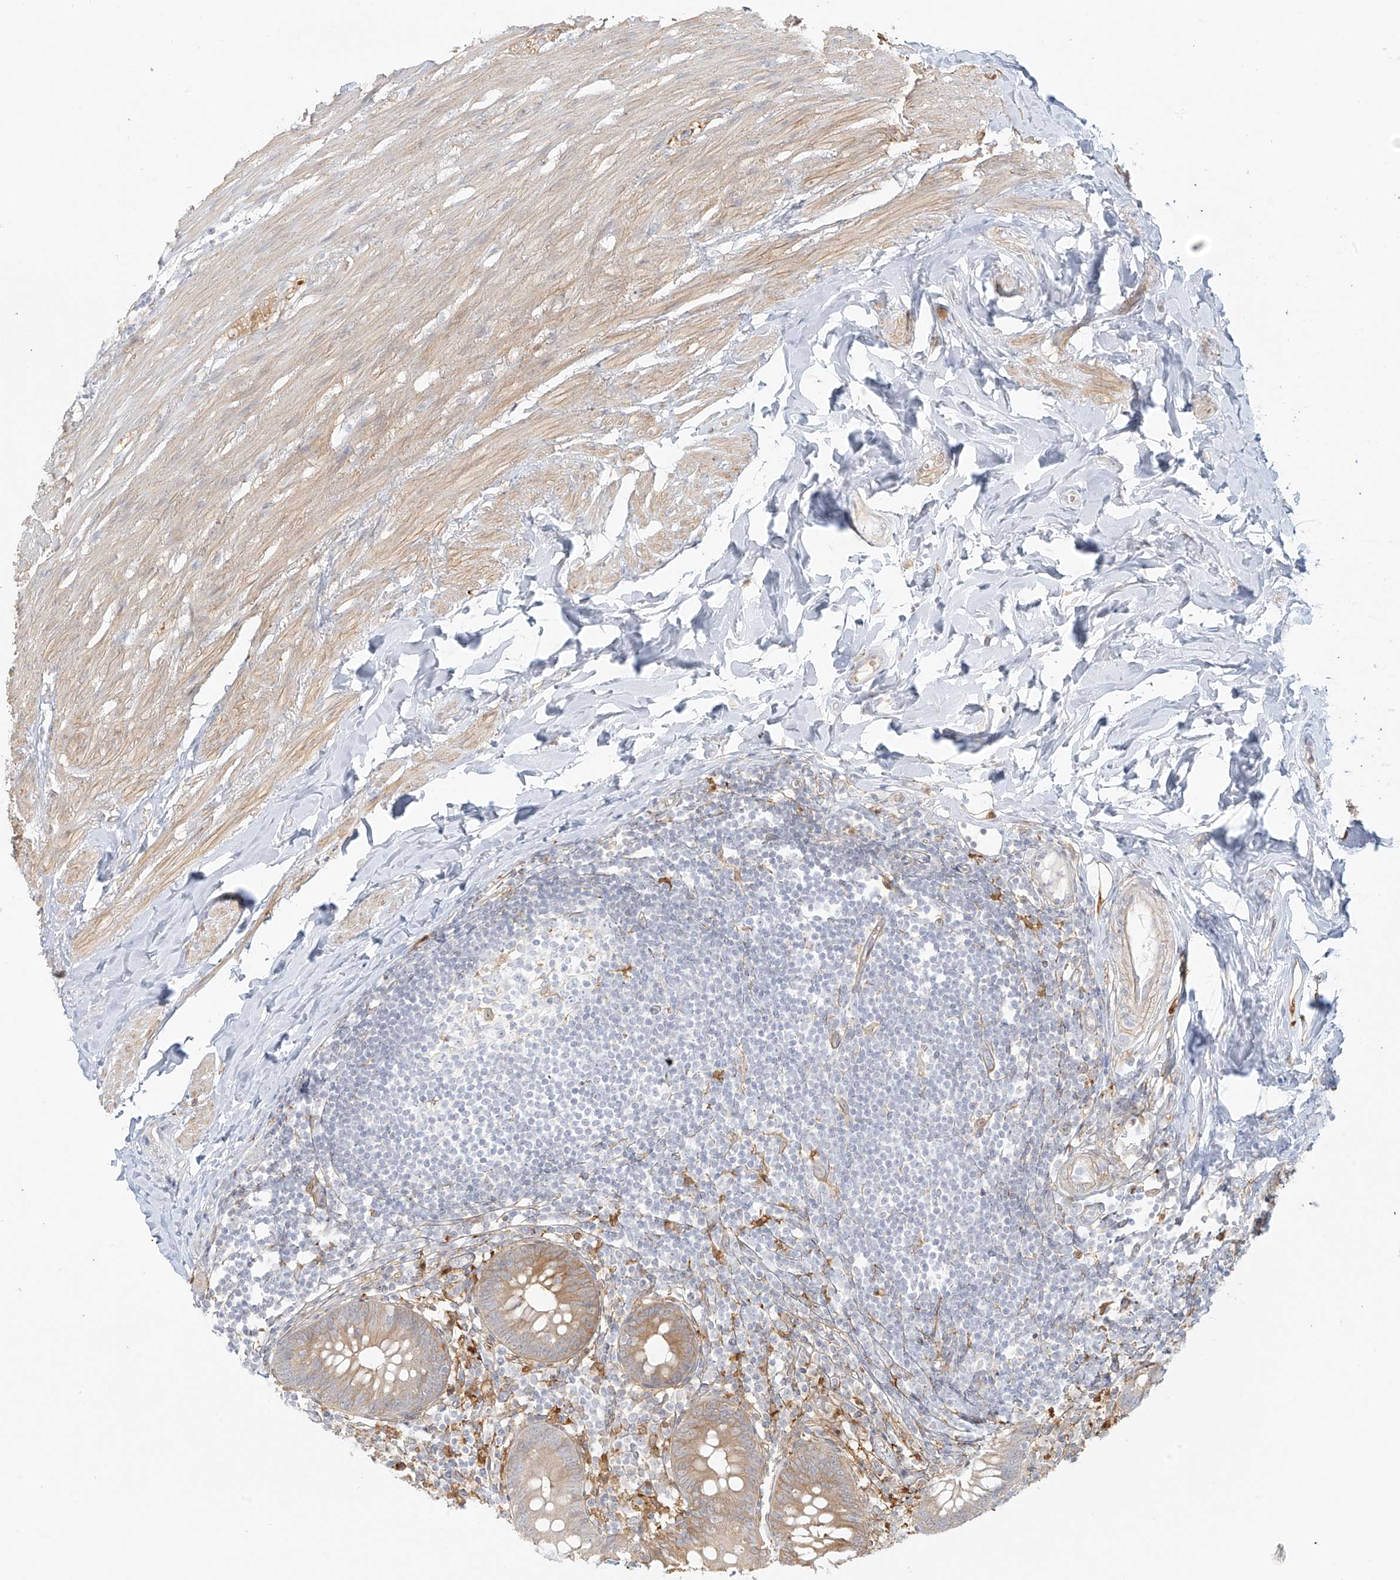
{"staining": {"intensity": "moderate", "quantity": "<25%", "location": "cytoplasmic/membranous"}, "tissue": "appendix", "cell_type": "Glandular cells", "image_type": "normal", "snomed": [{"axis": "morphology", "description": "Normal tissue, NOS"}, {"axis": "topography", "description": "Appendix"}], "caption": "A micrograph of human appendix stained for a protein demonstrates moderate cytoplasmic/membranous brown staining in glandular cells. (DAB (3,3'-diaminobenzidine) IHC, brown staining for protein, blue staining for nuclei).", "gene": "UPK1B", "patient": {"sex": "female", "age": 62}}